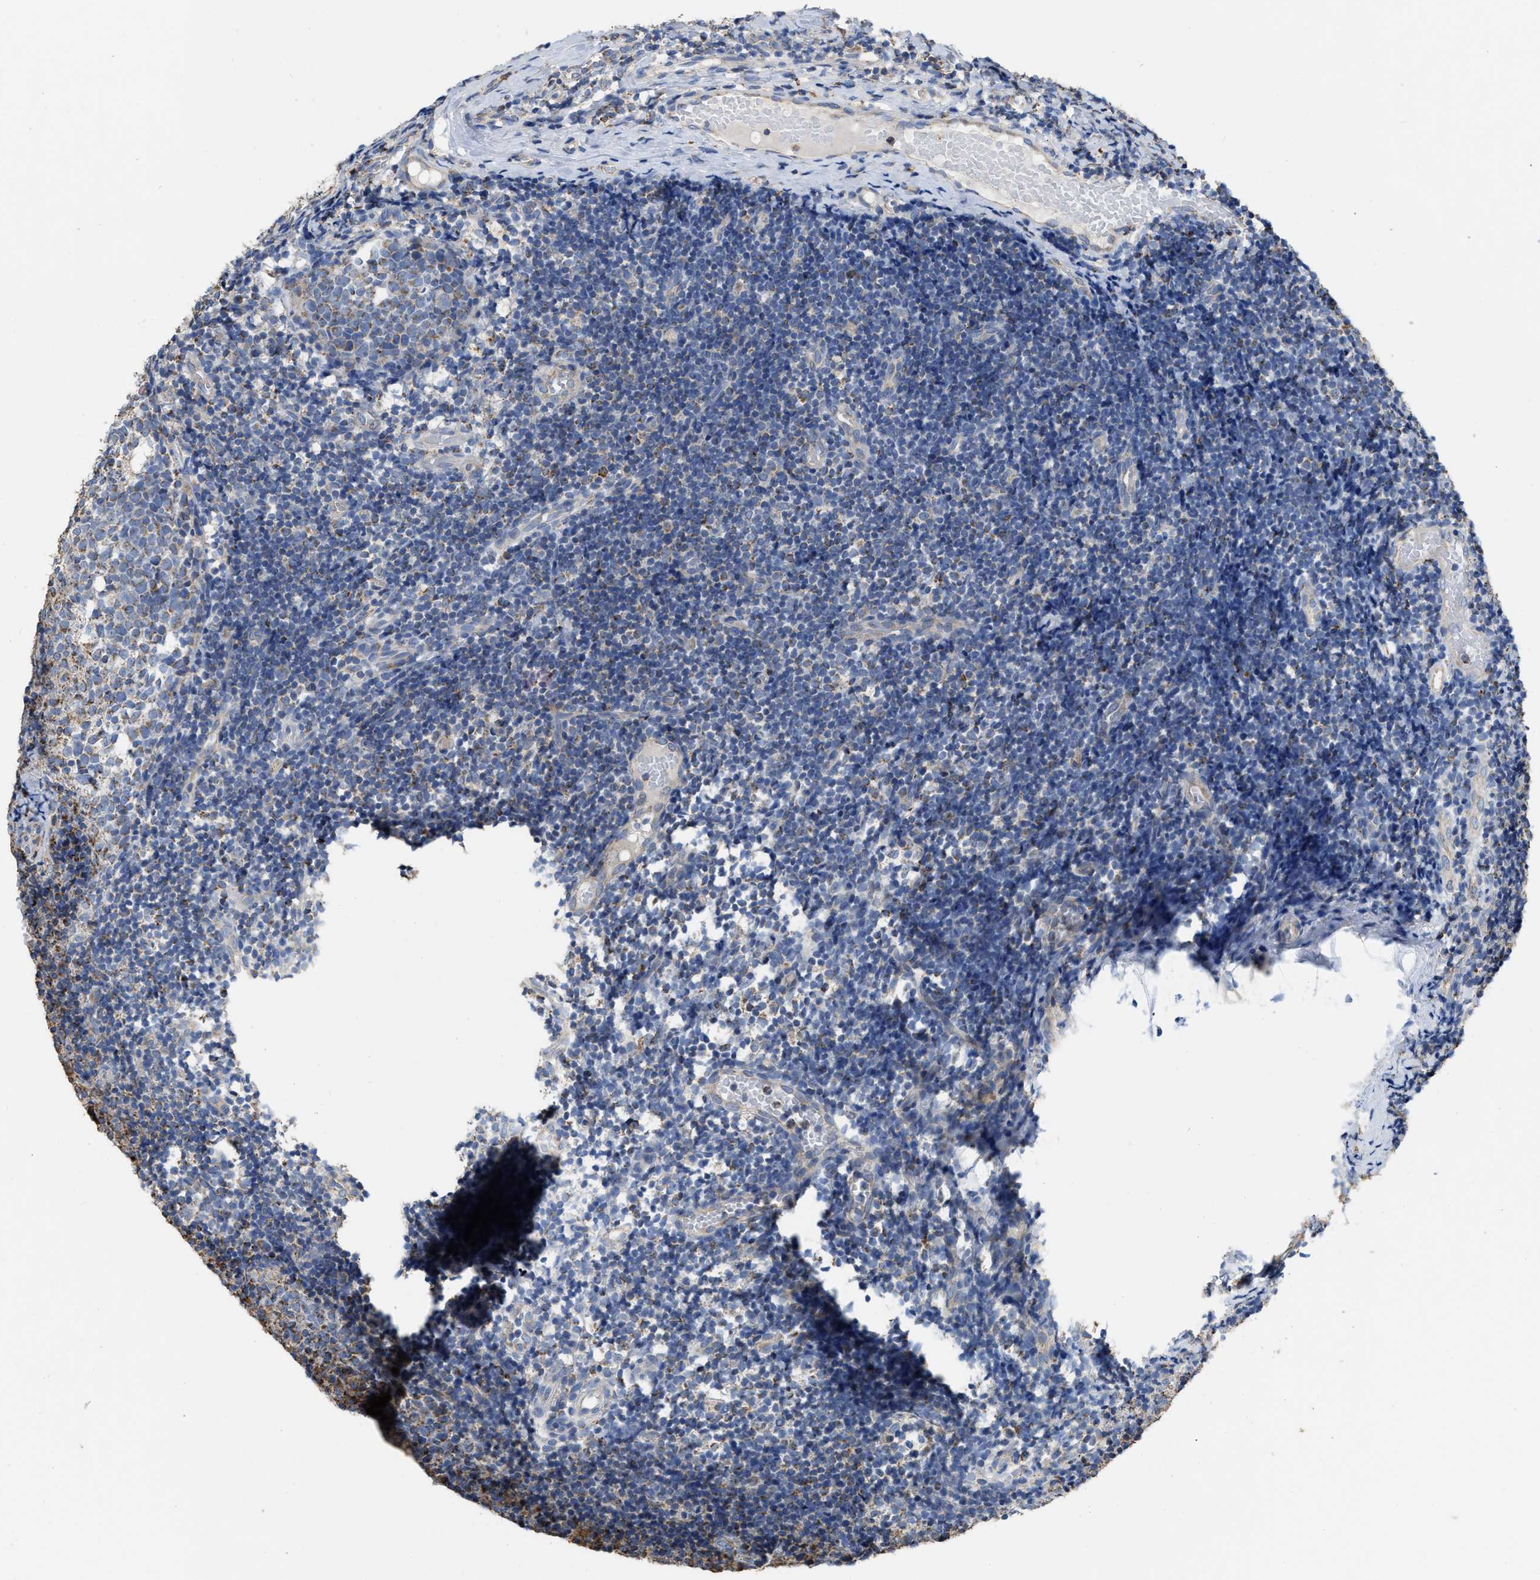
{"staining": {"intensity": "weak", "quantity": "<25%", "location": "cytoplasmic/membranous"}, "tissue": "tonsil", "cell_type": "Germinal center cells", "image_type": "normal", "snomed": [{"axis": "morphology", "description": "Normal tissue, NOS"}, {"axis": "topography", "description": "Tonsil"}], "caption": "This photomicrograph is of normal tonsil stained with immunohistochemistry (IHC) to label a protein in brown with the nuclei are counter-stained blue. There is no expression in germinal center cells. (DAB (3,3'-diaminobenzidine) IHC, high magnification).", "gene": "AK2", "patient": {"sex": "female", "age": 19}}